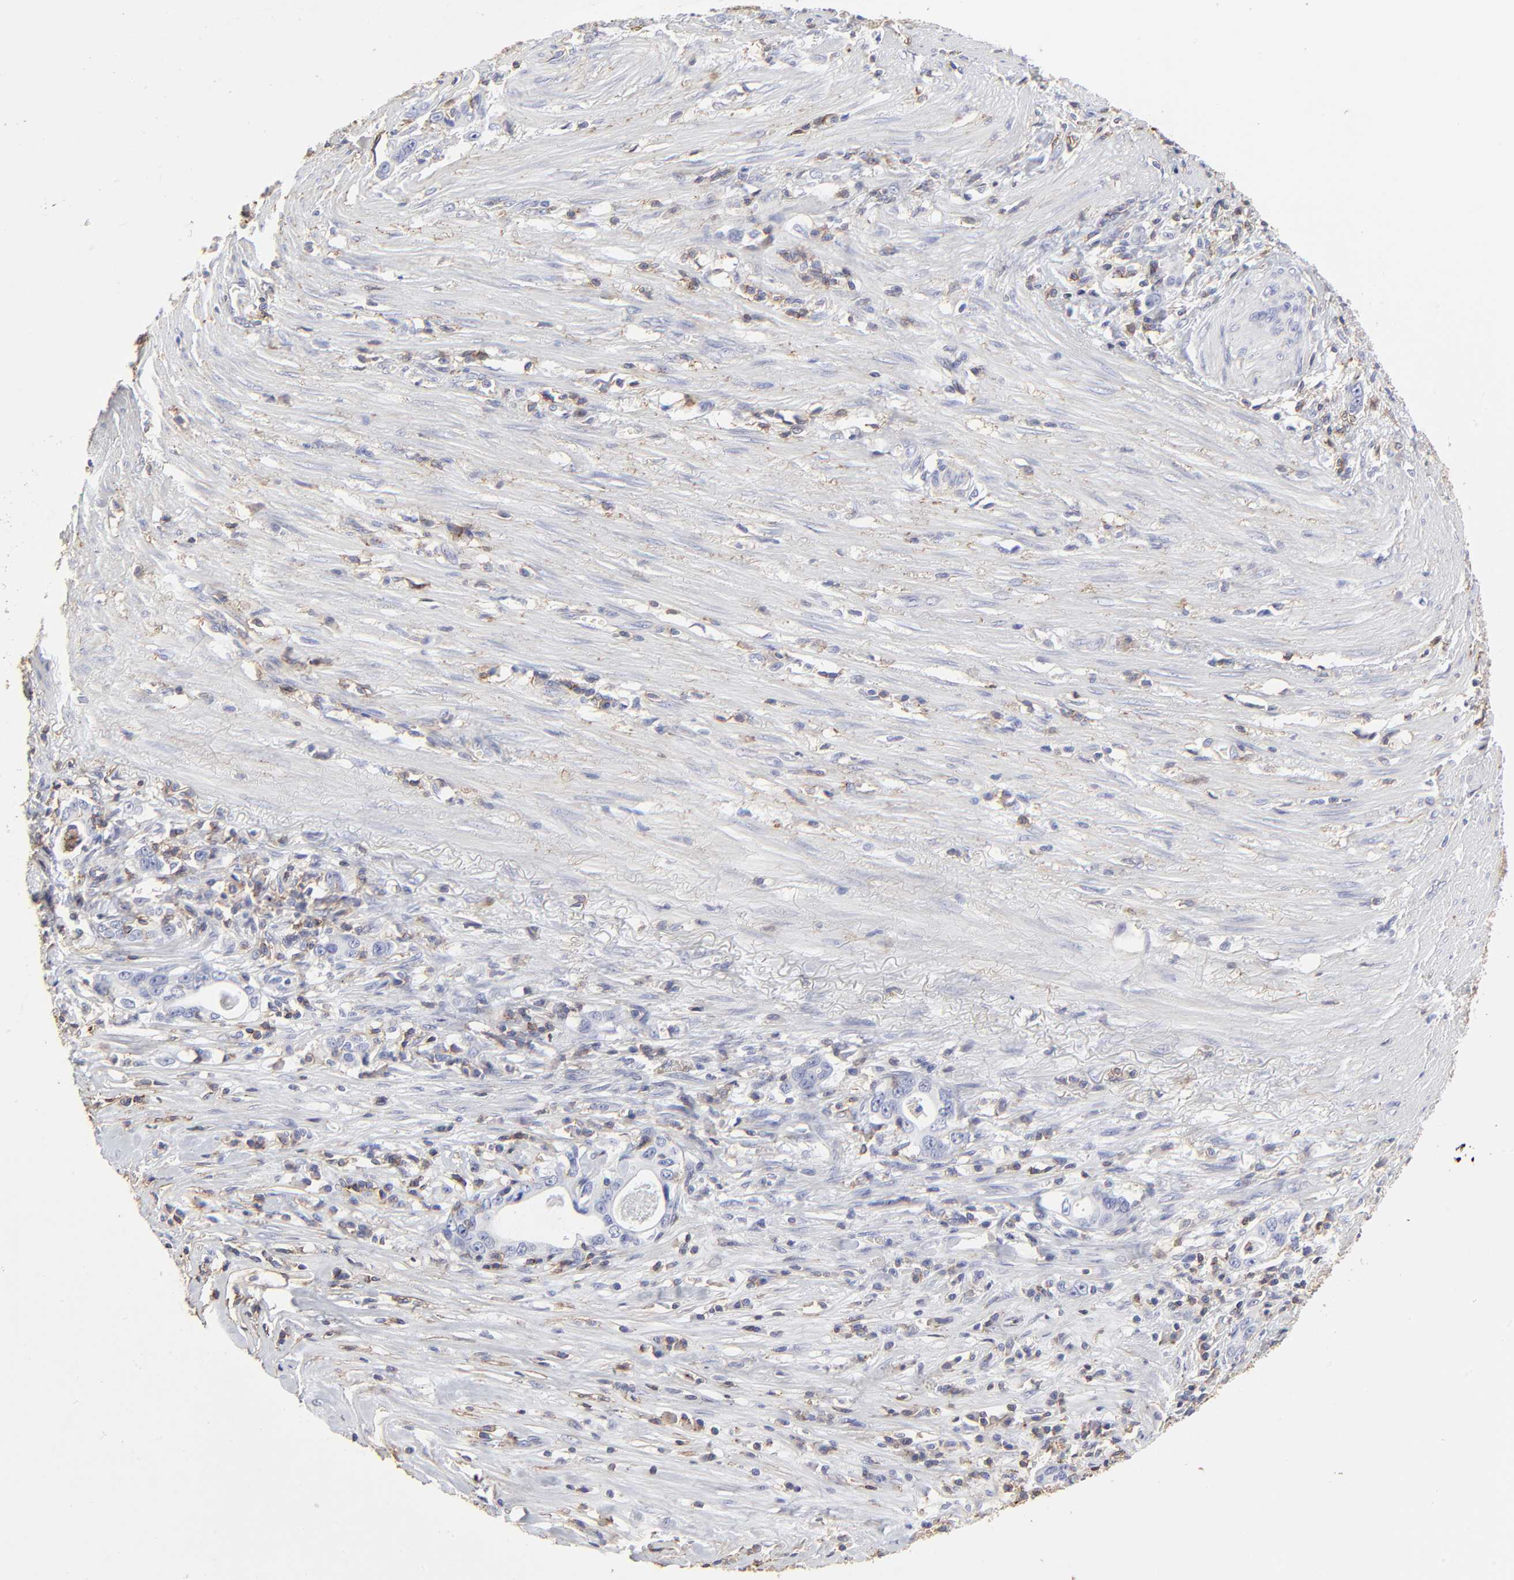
{"staining": {"intensity": "negative", "quantity": "none", "location": "none"}, "tissue": "stomach cancer", "cell_type": "Tumor cells", "image_type": "cancer", "snomed": [{"axis": "morphology", "description": "Adenocarcinoma, NOS"}, {"axis": "topography", "description": "Stomach, lower"}], "caption": "DAB immunohistochemical staining of human stomach adenocarcinoma demonstrates no significant positivity in tumor cells. The staining was performed using DAB to visualize the protein expression in brown, while the nuclei were stained in blue with hematoxylin (Magnification: 20x).", "gene": "ANXA6", "patient": {"sex": "female", "age": 72}}